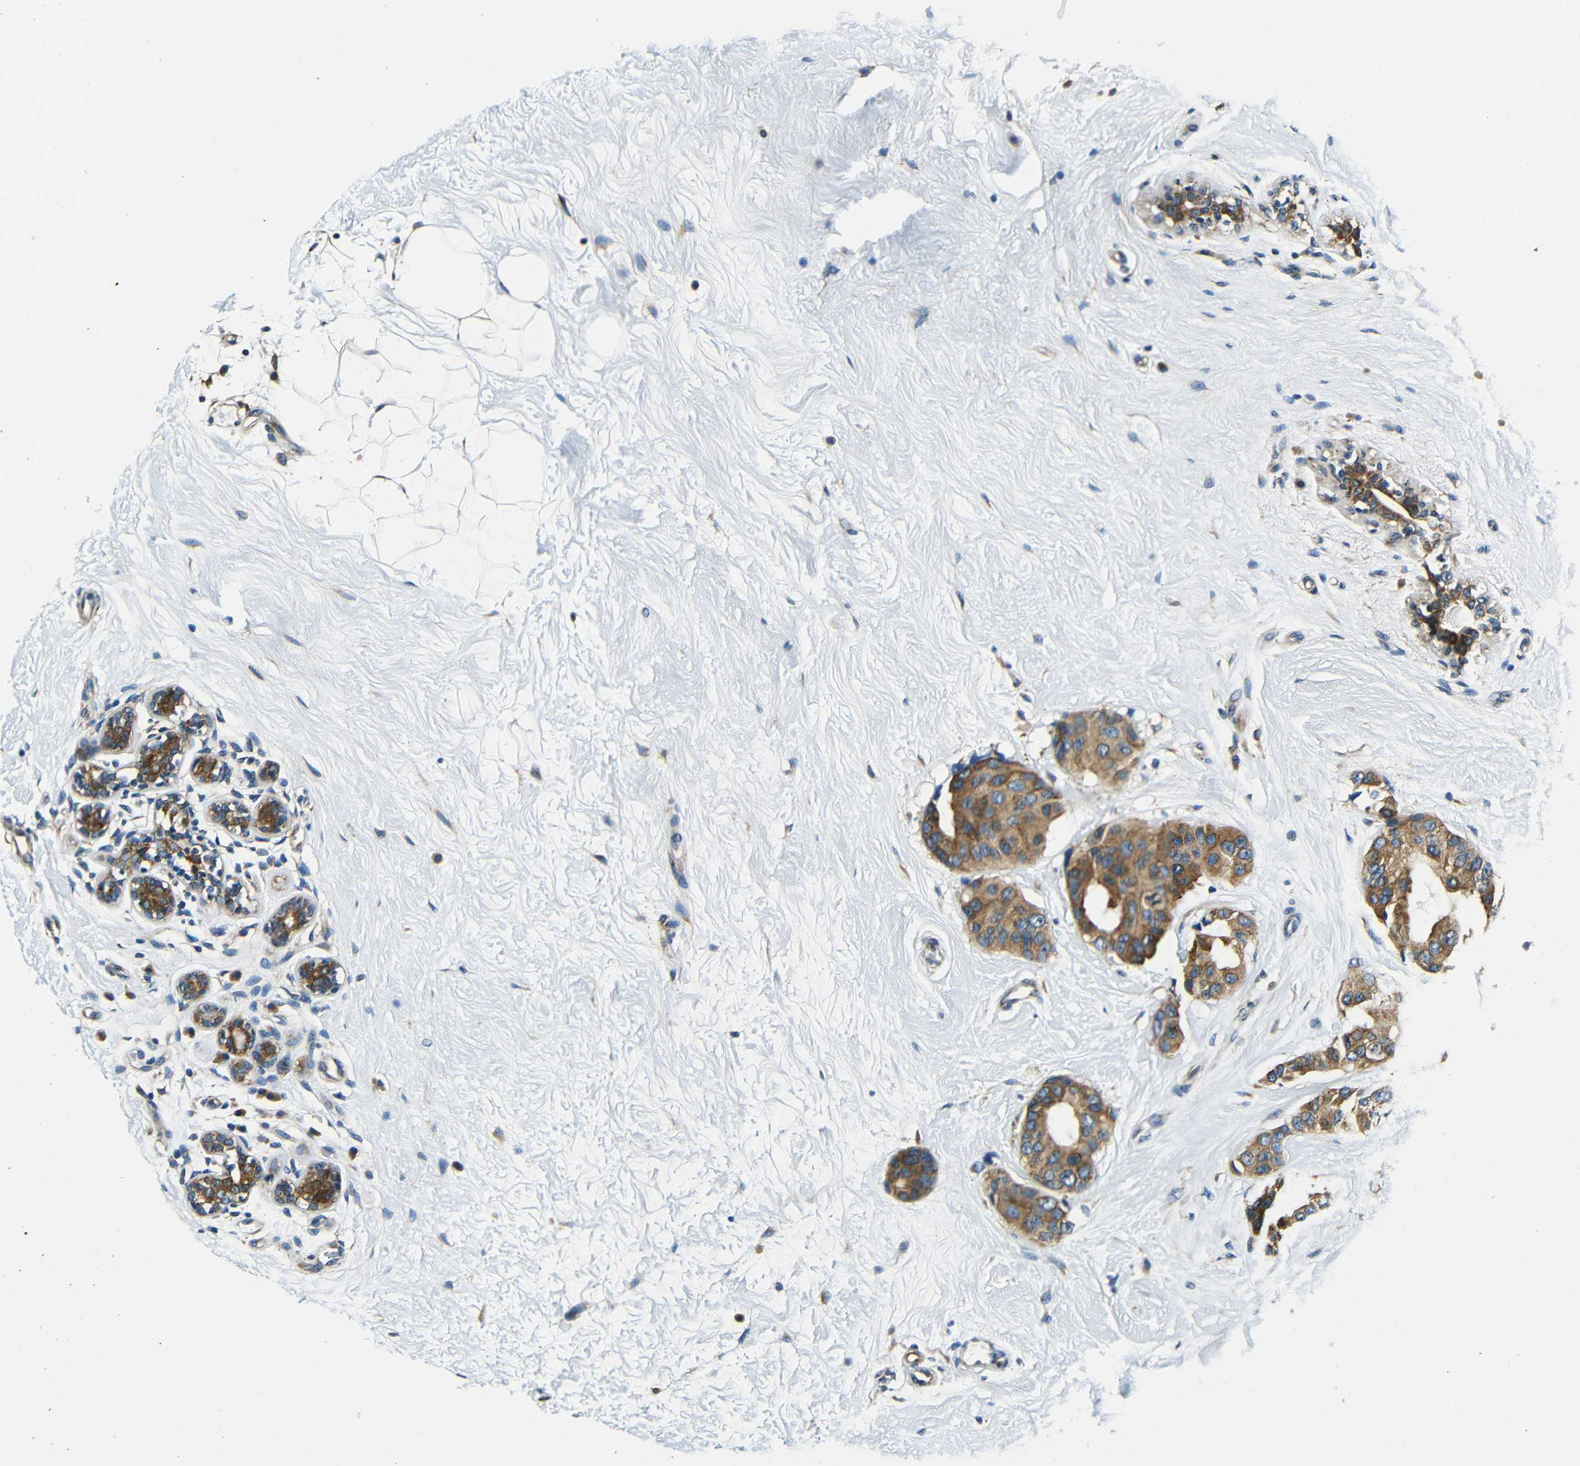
{"staining": {"intensity": "strong", "quantity": ">75%", "location": "cytoplasmic/membranous"}, "tissue": "breast cancer", "cell_type": "Tumor cells", "image_type": "cancer", "snomed": [{"axis": "morphology", "description": "Normal tissue, NOS"}, {"axis": "morphology", "description": "Duct carcinoma"}, {"axis": "topography", "description": "Breast"}], "caption": "Breast cancer stained with immunohistochemistry reveals strong cytoplasmic/membranous staining in approximately >75% of tumor cells. (IHC, brightfield microscopy, high magnification).", "gene": "VAPB", "patient": {"sex": "female", "age": 39}}